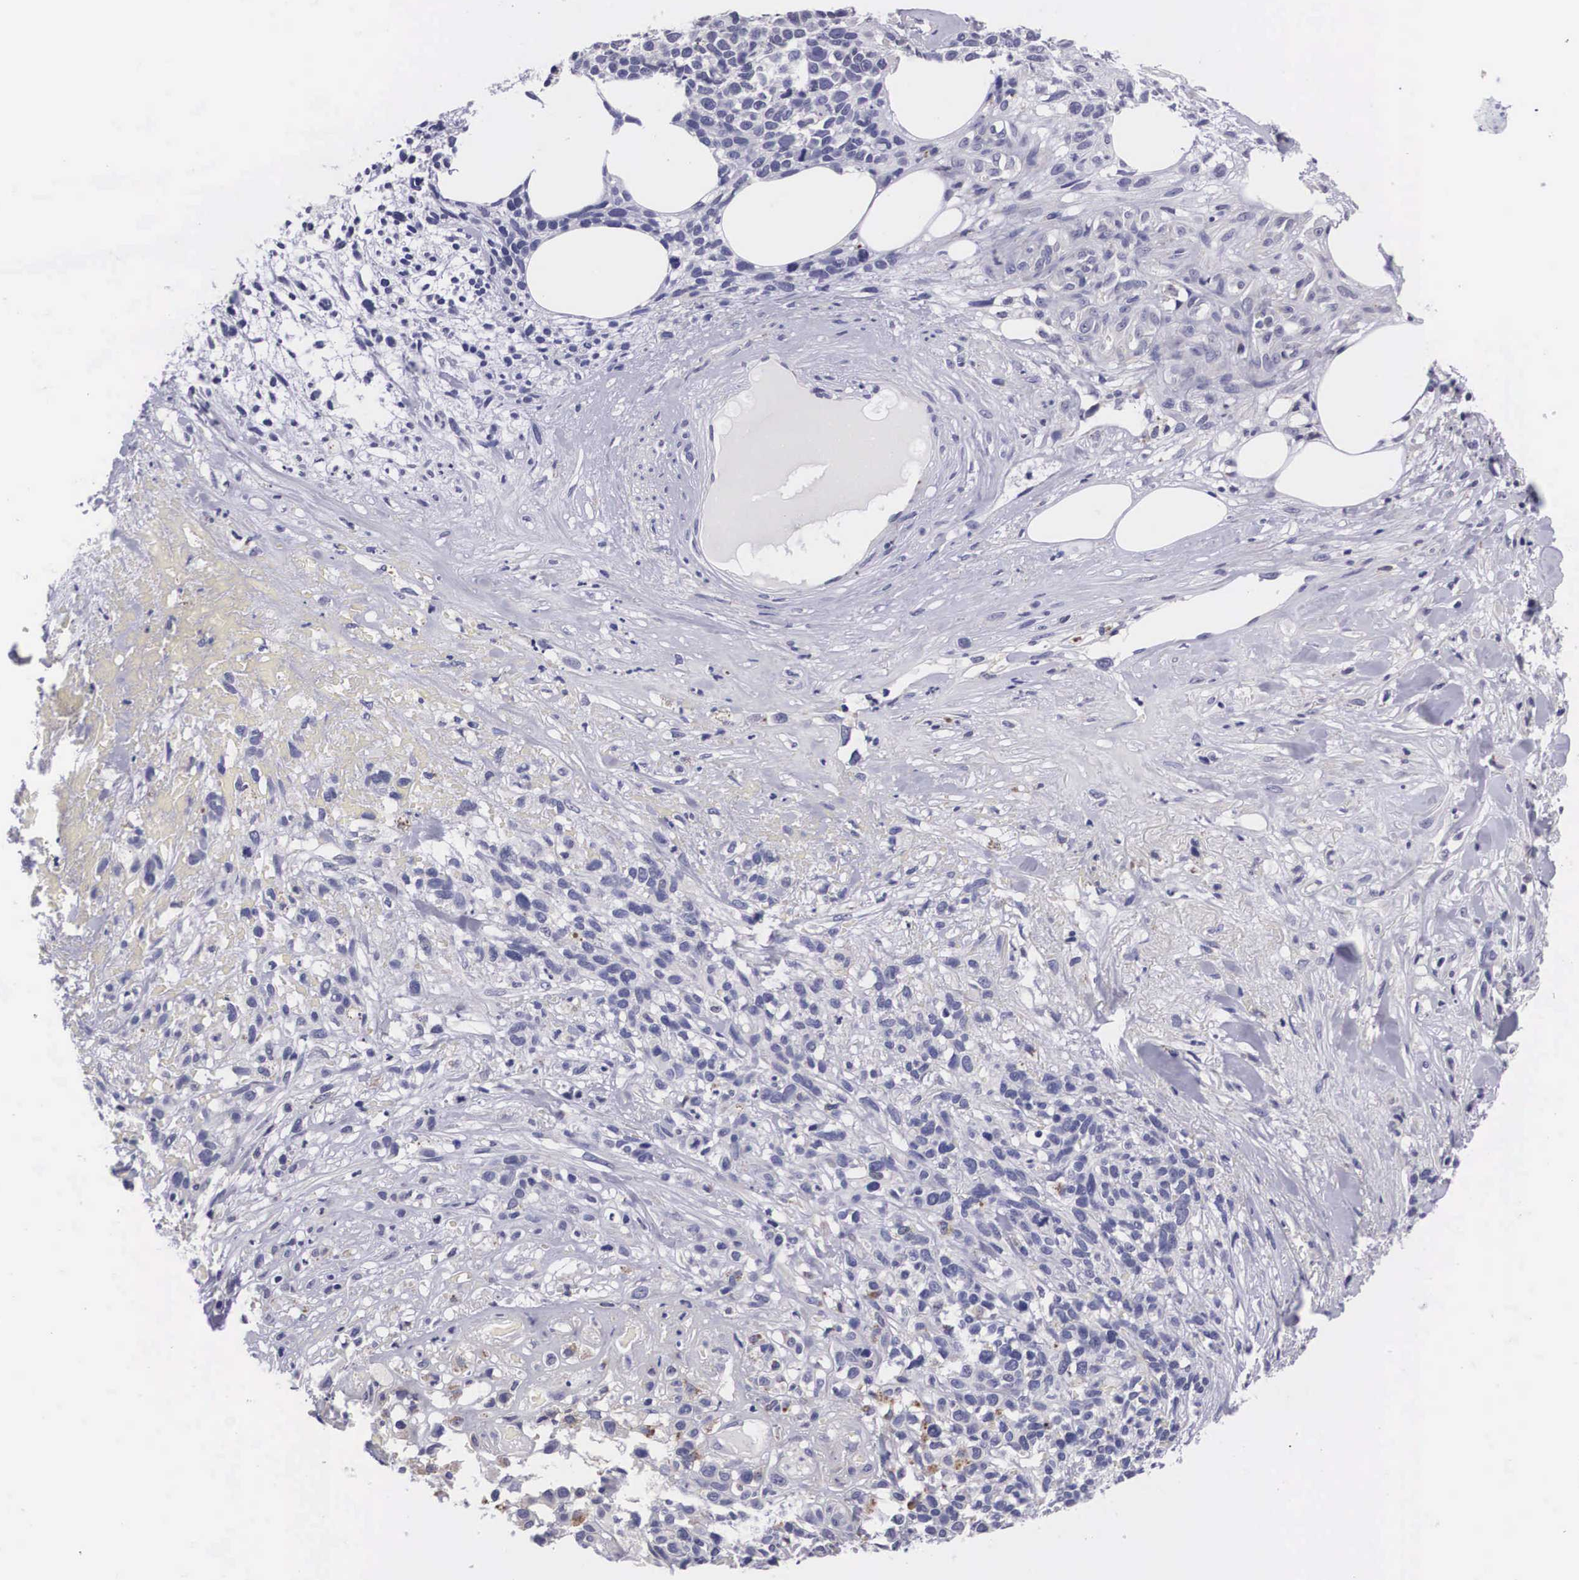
{"staining": {"intensity": "negative", "quantity": "none", "location": "none"}, "tissue": "melanoma", "cell_type": "Tumor cells", "image_type": "cancer", "snomed": [{"axis": "morphology", "description": "Malignant melanoma, NOS"}, {"axis": "topography", "description": "Skin"}], "caption": "Immunohistochemistry (IHC) micrograph of neoplastic tissue: melanoma stained with DAB shows no significant protein staining in tumor cells.", "gene": "CRELD2", "patient": {"sex": "female", "age": 85}}